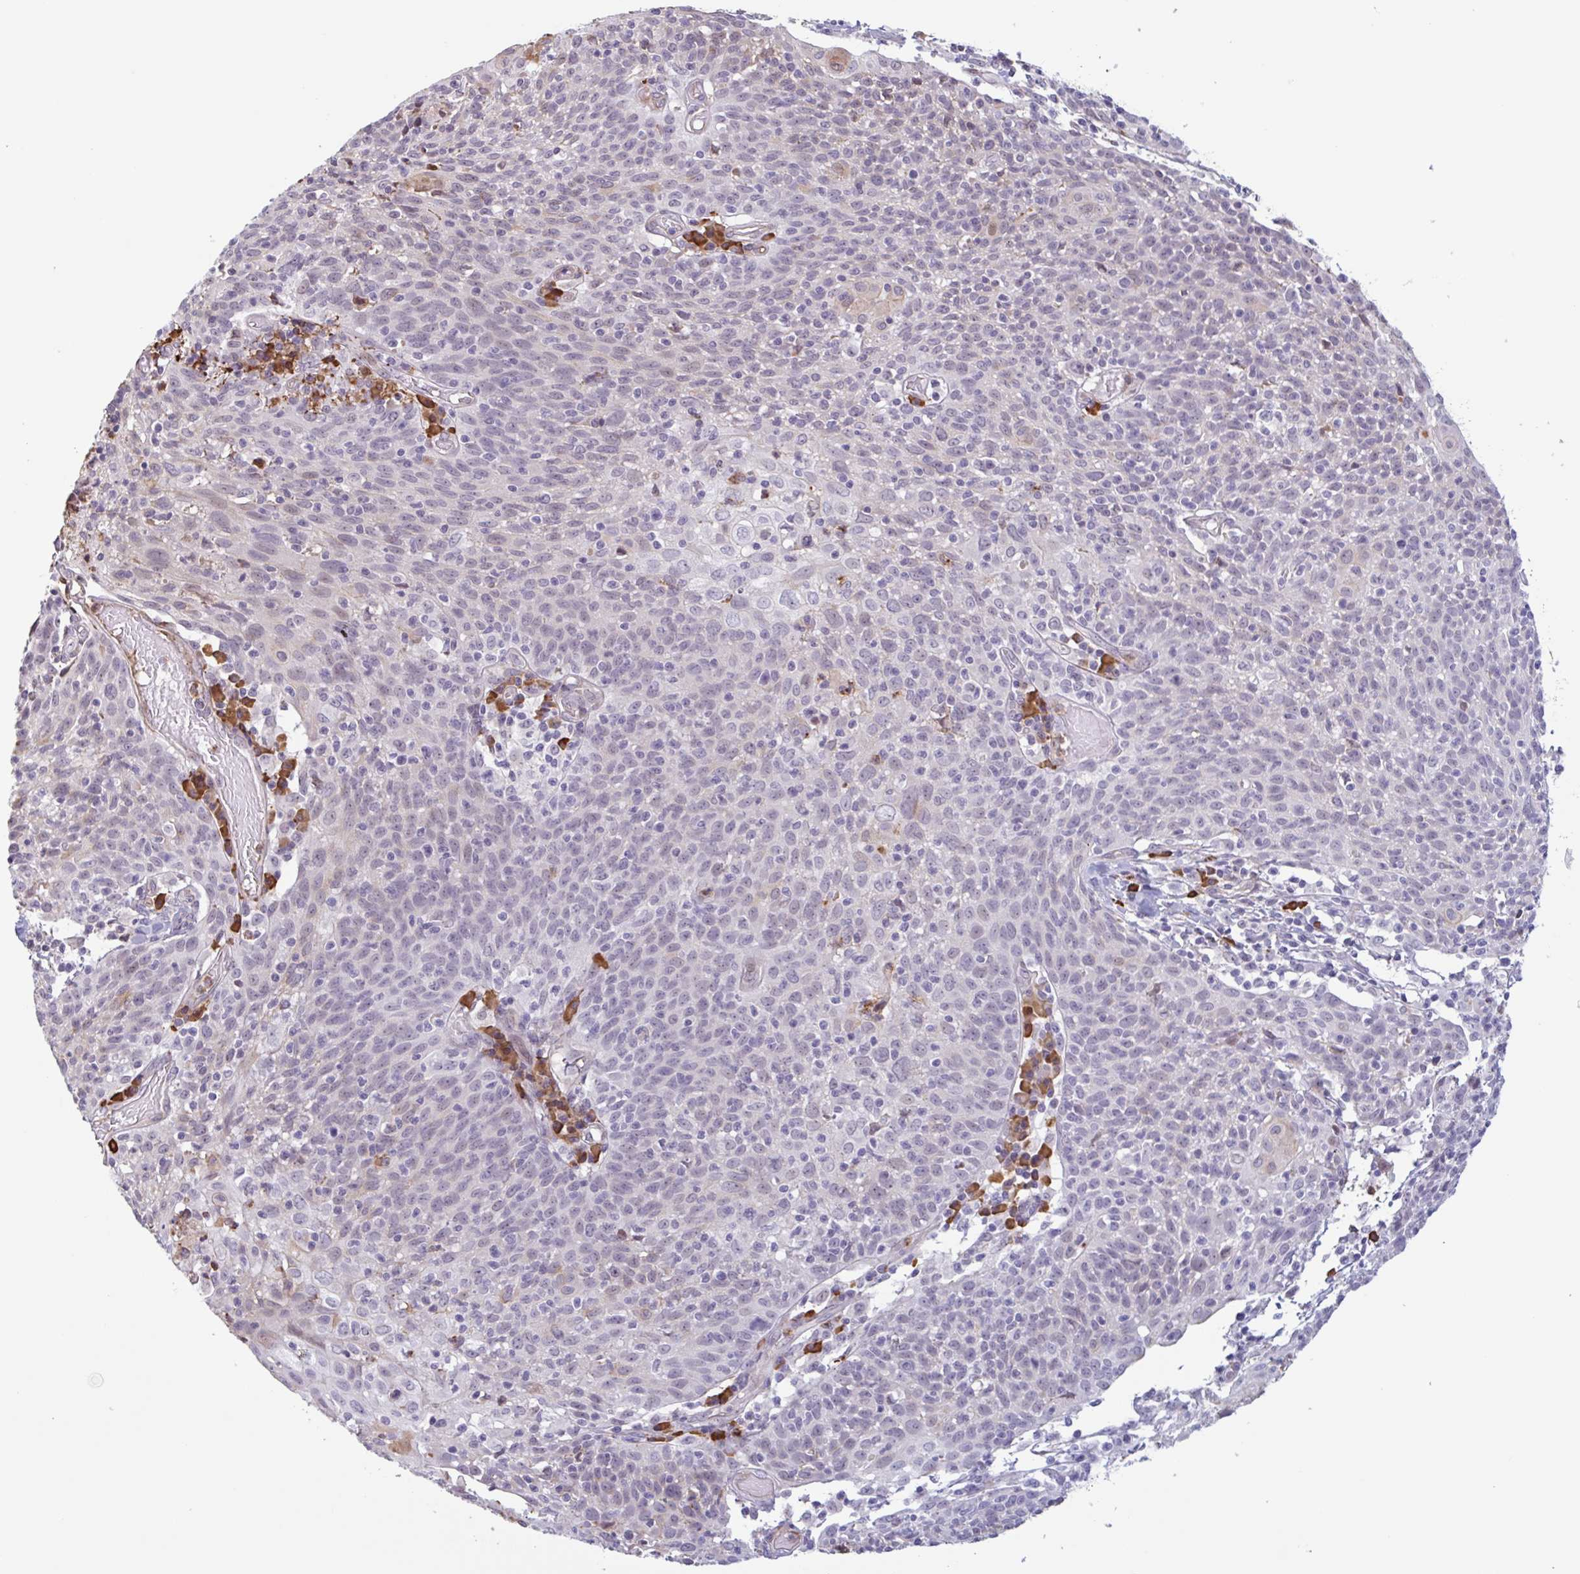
{"staining": {"intensity": "negative", "quantity": "none", "location": "none"}, "tissue": "cervical cancer", "cell_type": "Tumor cells", "image_type": "cancer", "snomed": [{"axis": "morphology", "description": "Squamous cell carcinoma, NOS"}, {"axis": "topography", "description": "Cervix"}], "caption": "Immunohistochemical staining of human cervical cancer (squamous cell carcinoma) shows no significant positivity in tumor cells.", "gene": "TAF1D", "patient": {"sex": "female", "age": 52}}